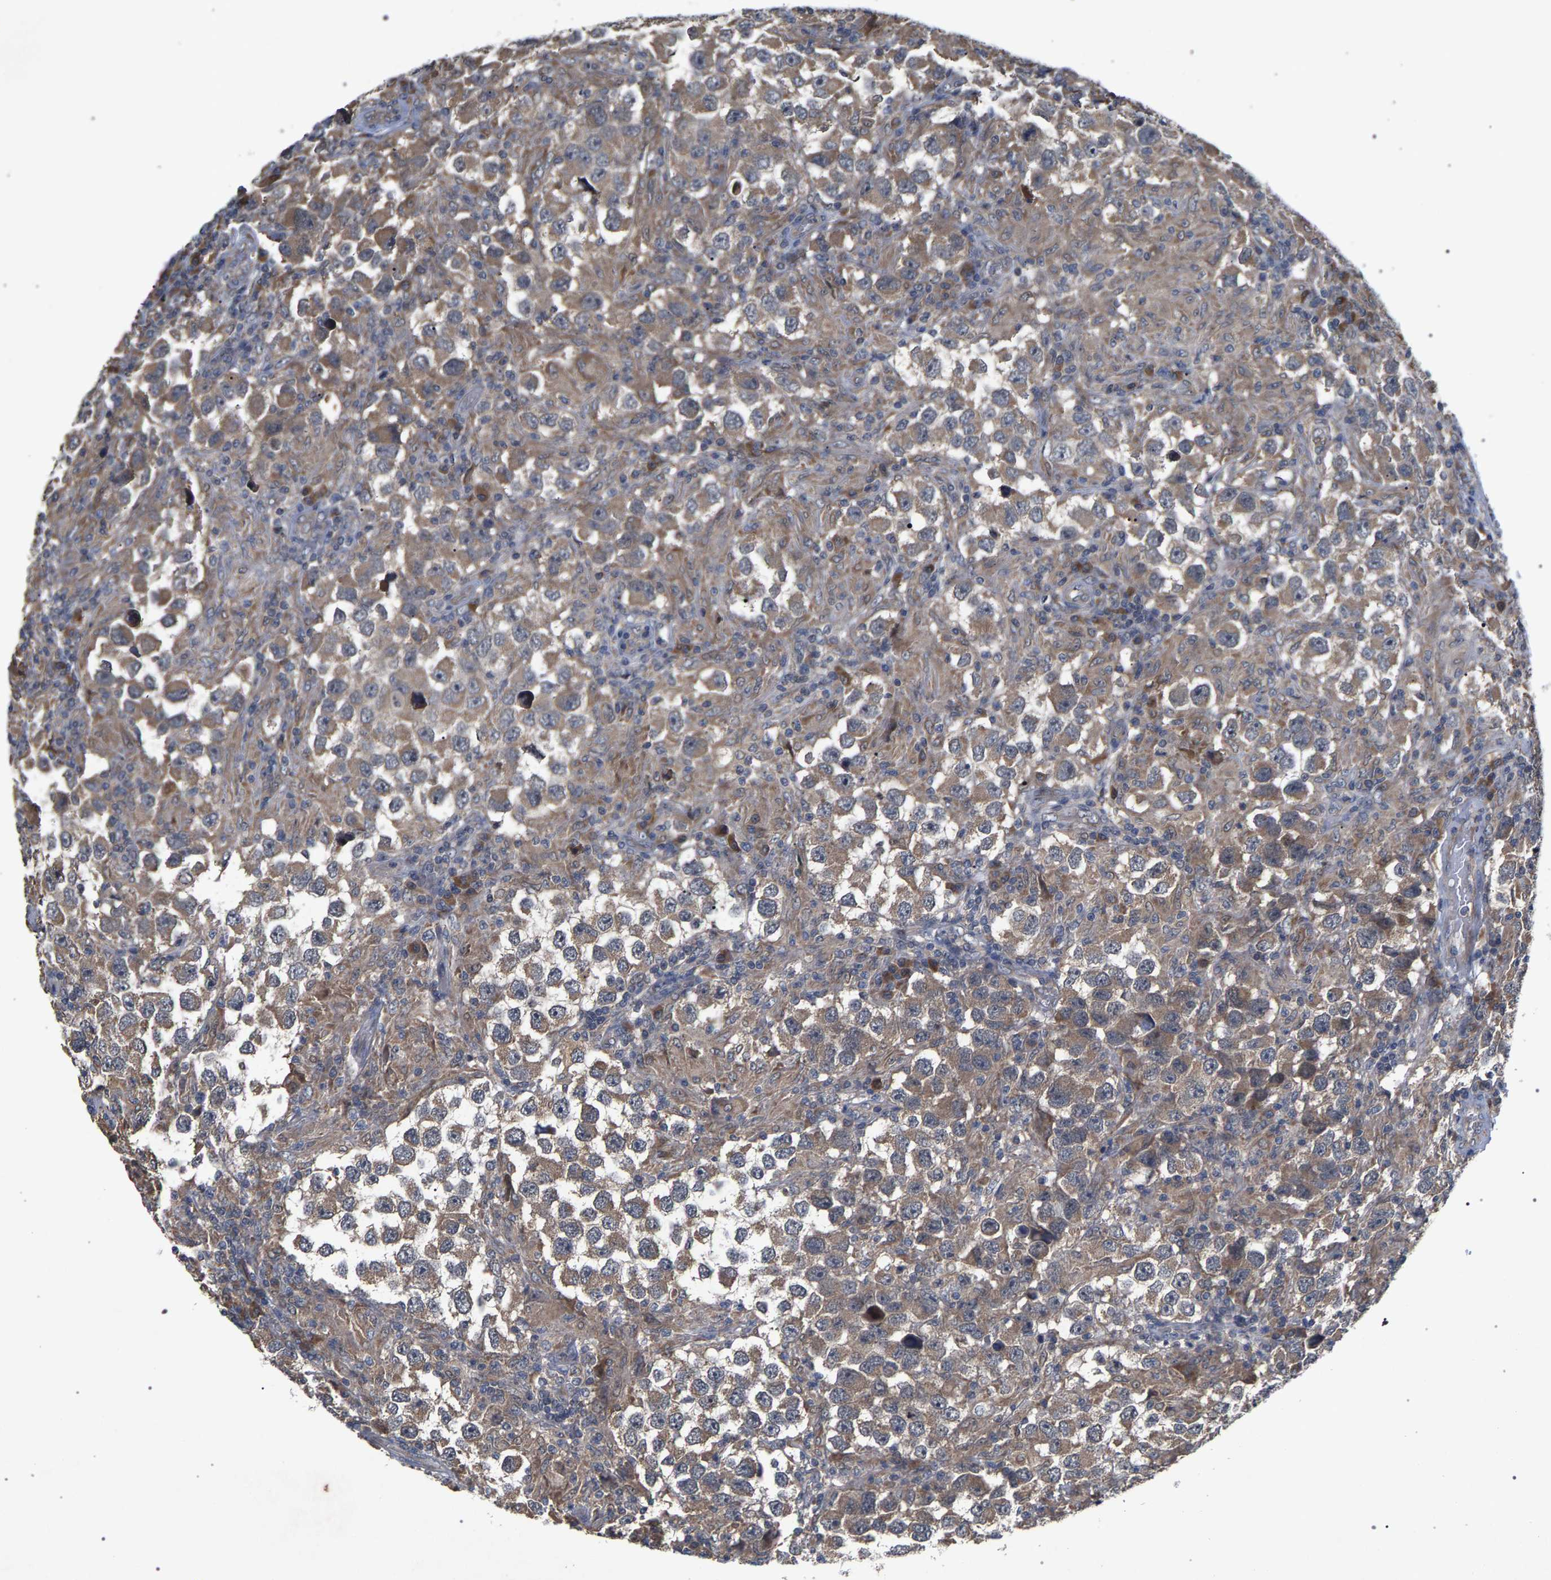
{"staining": {"intensity": "weak", "quantity": ">75%", "location": "cytoplasmic/membranous"}, "tissue": "testis cancer", "cell_type": "Tumor cells", "image_type": "cancer", "snomed": [{"axis": "morphology", "description": "Carcinoma, Embryonal, NOS"}, {"axis": "topography", "description": "Testis"}], "caption": "Weak cytoplasmic/membranous protein staining is appreciated in about >75% of tumor cells in embryonal carcinoma (testis).", "gene": "SLC4A4", "patient": {"sex": "male", "age": 21}}